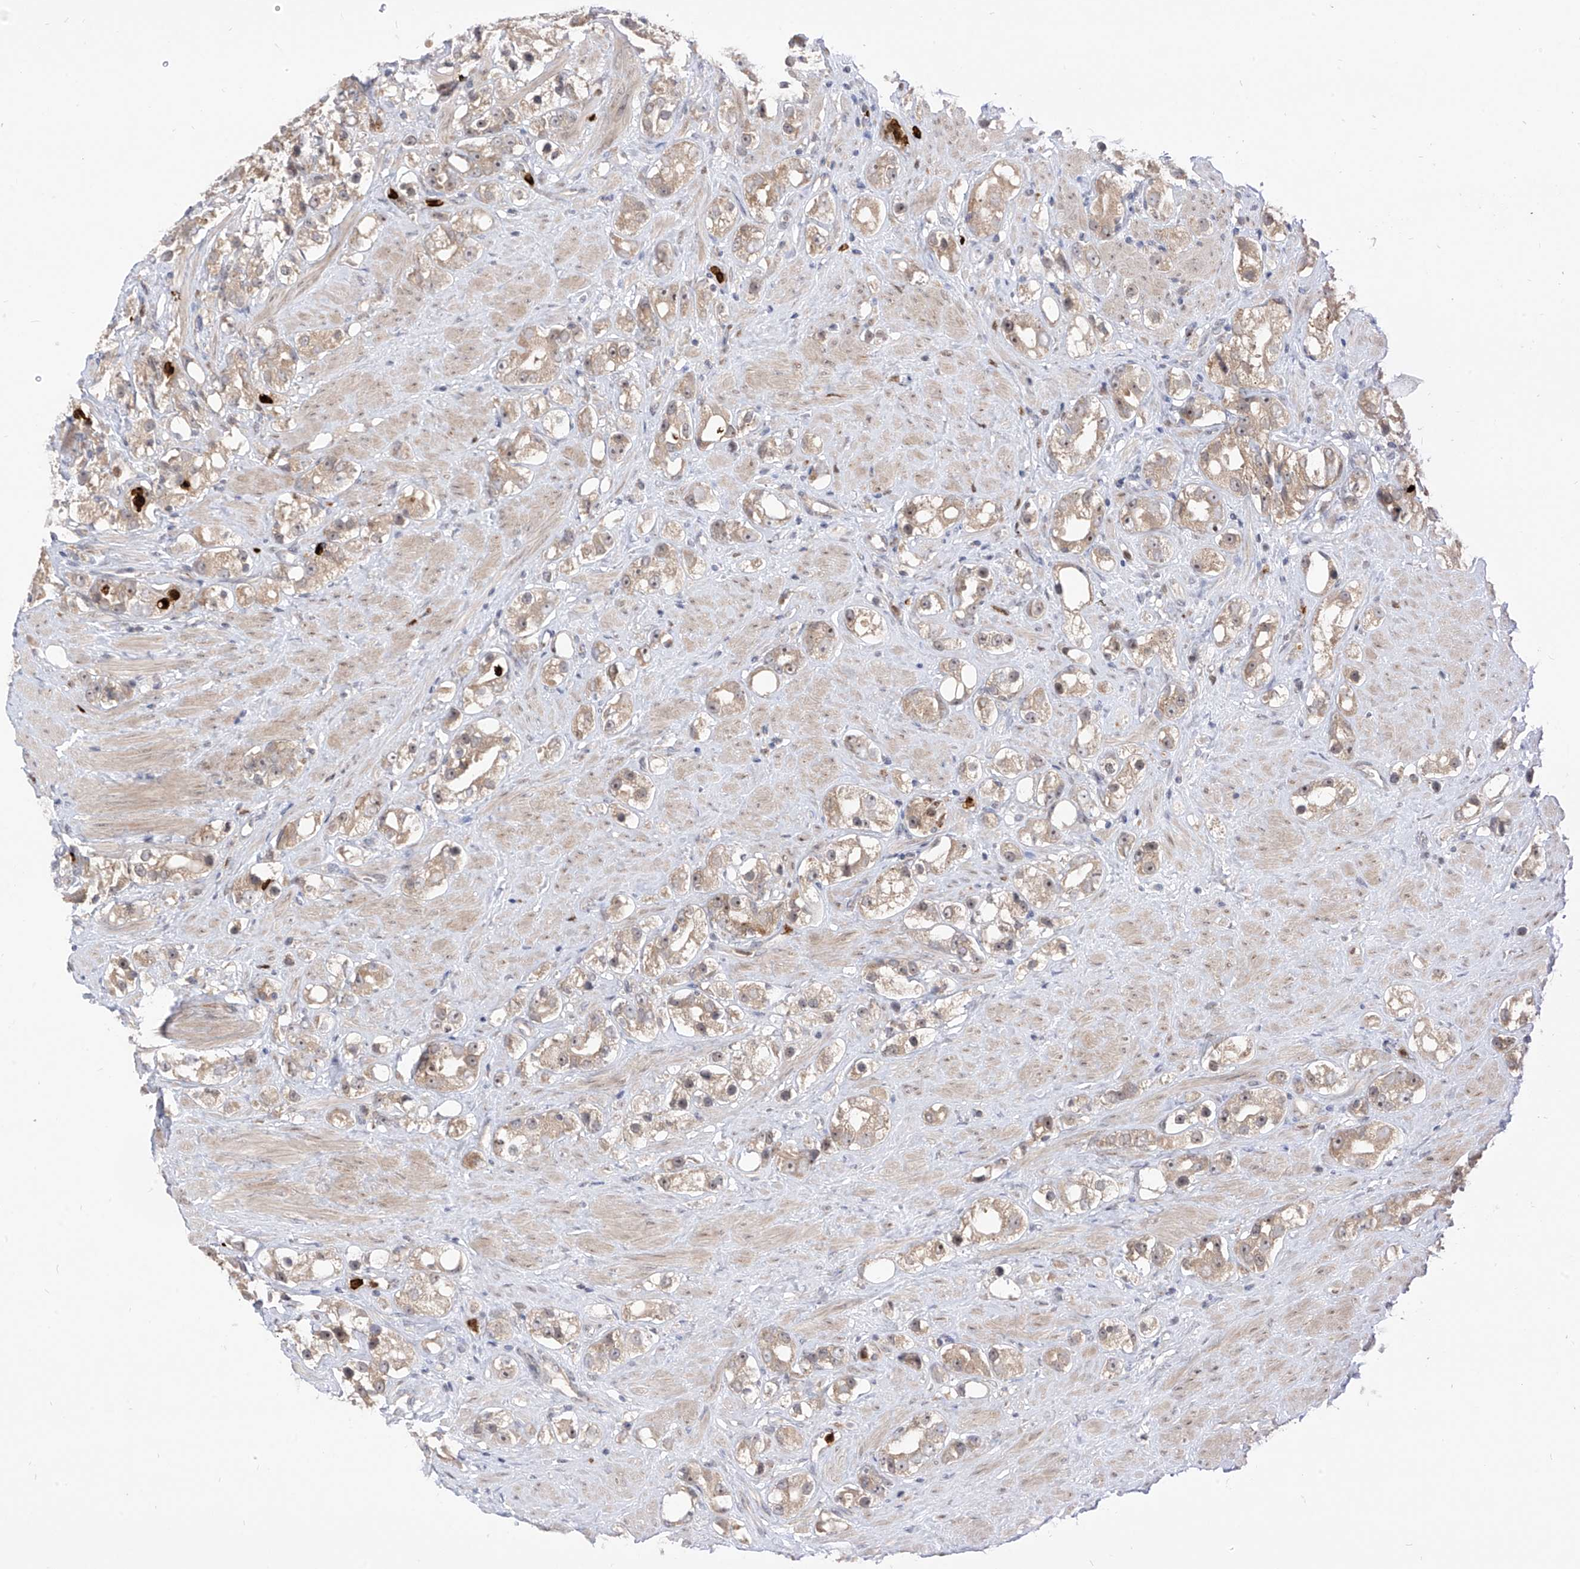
{"staining": {"intensity": "moderate", "quantity": ">75%", "location": "cytoplasmic/membranous,nuclear"}, "tissue": "prostate cancer", "cell_type": "Tumor cells", "image_type": "cancer", "snomed": [{"axis": "morphology", "description": "Adenocarcinoma, NOS"}, {"axis": "topography", "description": "Prostate"}], "caption": "Immunohistochemical staining of prostate cancer (adenocarcinoma) exhibits medium levels of moderate cytoplasmic/membranous and nuclear staining in approximately >75% of tumor cells. The staining is performed using DAB (3,3'-diaminobenzidine) brown chromogen to label protein expression. The nuclei are counter-stained blue using hematoxylin.", "gene": "CNKSR1", "patient": {"sex": "male", "age": 79}}